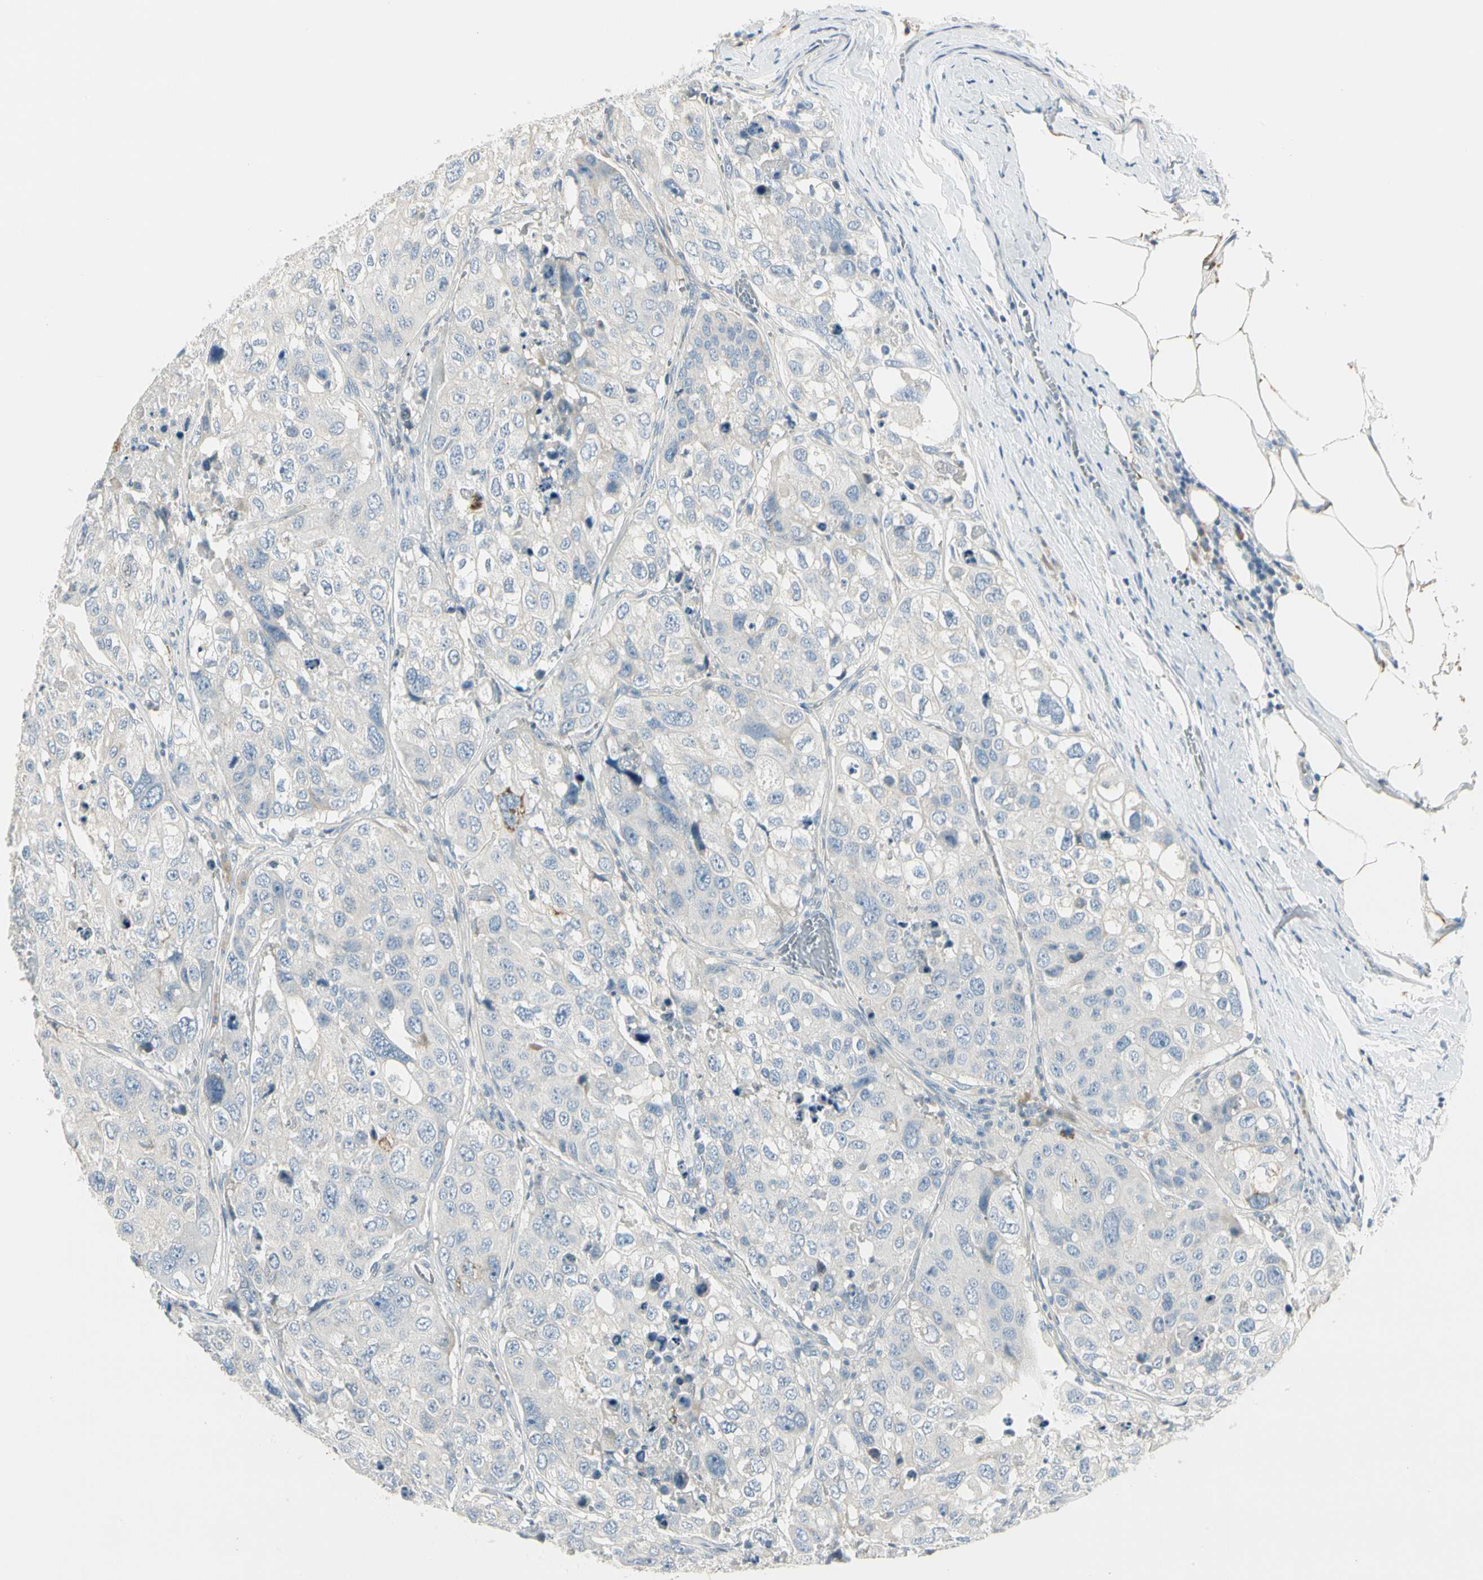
{"staining": {"intensity": "moderate", "quantity": "<25%", "location": "cytoplasmic/membranous"}, "tissue": "urothelial cancer", "cell_type": "Tumor cells", "image_type": "cancer", "snomed": [{"axis": "morphology", "description": "Urothelial carcinoma, High grade"}, {"axis": "topography", "description": "Lymph node"}, {"axis": "topography", "description": "Urinary bladder"}], "caption": "This is a micrograph of immunohistochemistry (IHC) staining of urothelial cancer, which shows moderate positivity in the cytoplasmic/membranous of tumor cells.", "gene": "SLC6A15", "patient": {"sex": "male", "age": 51}}